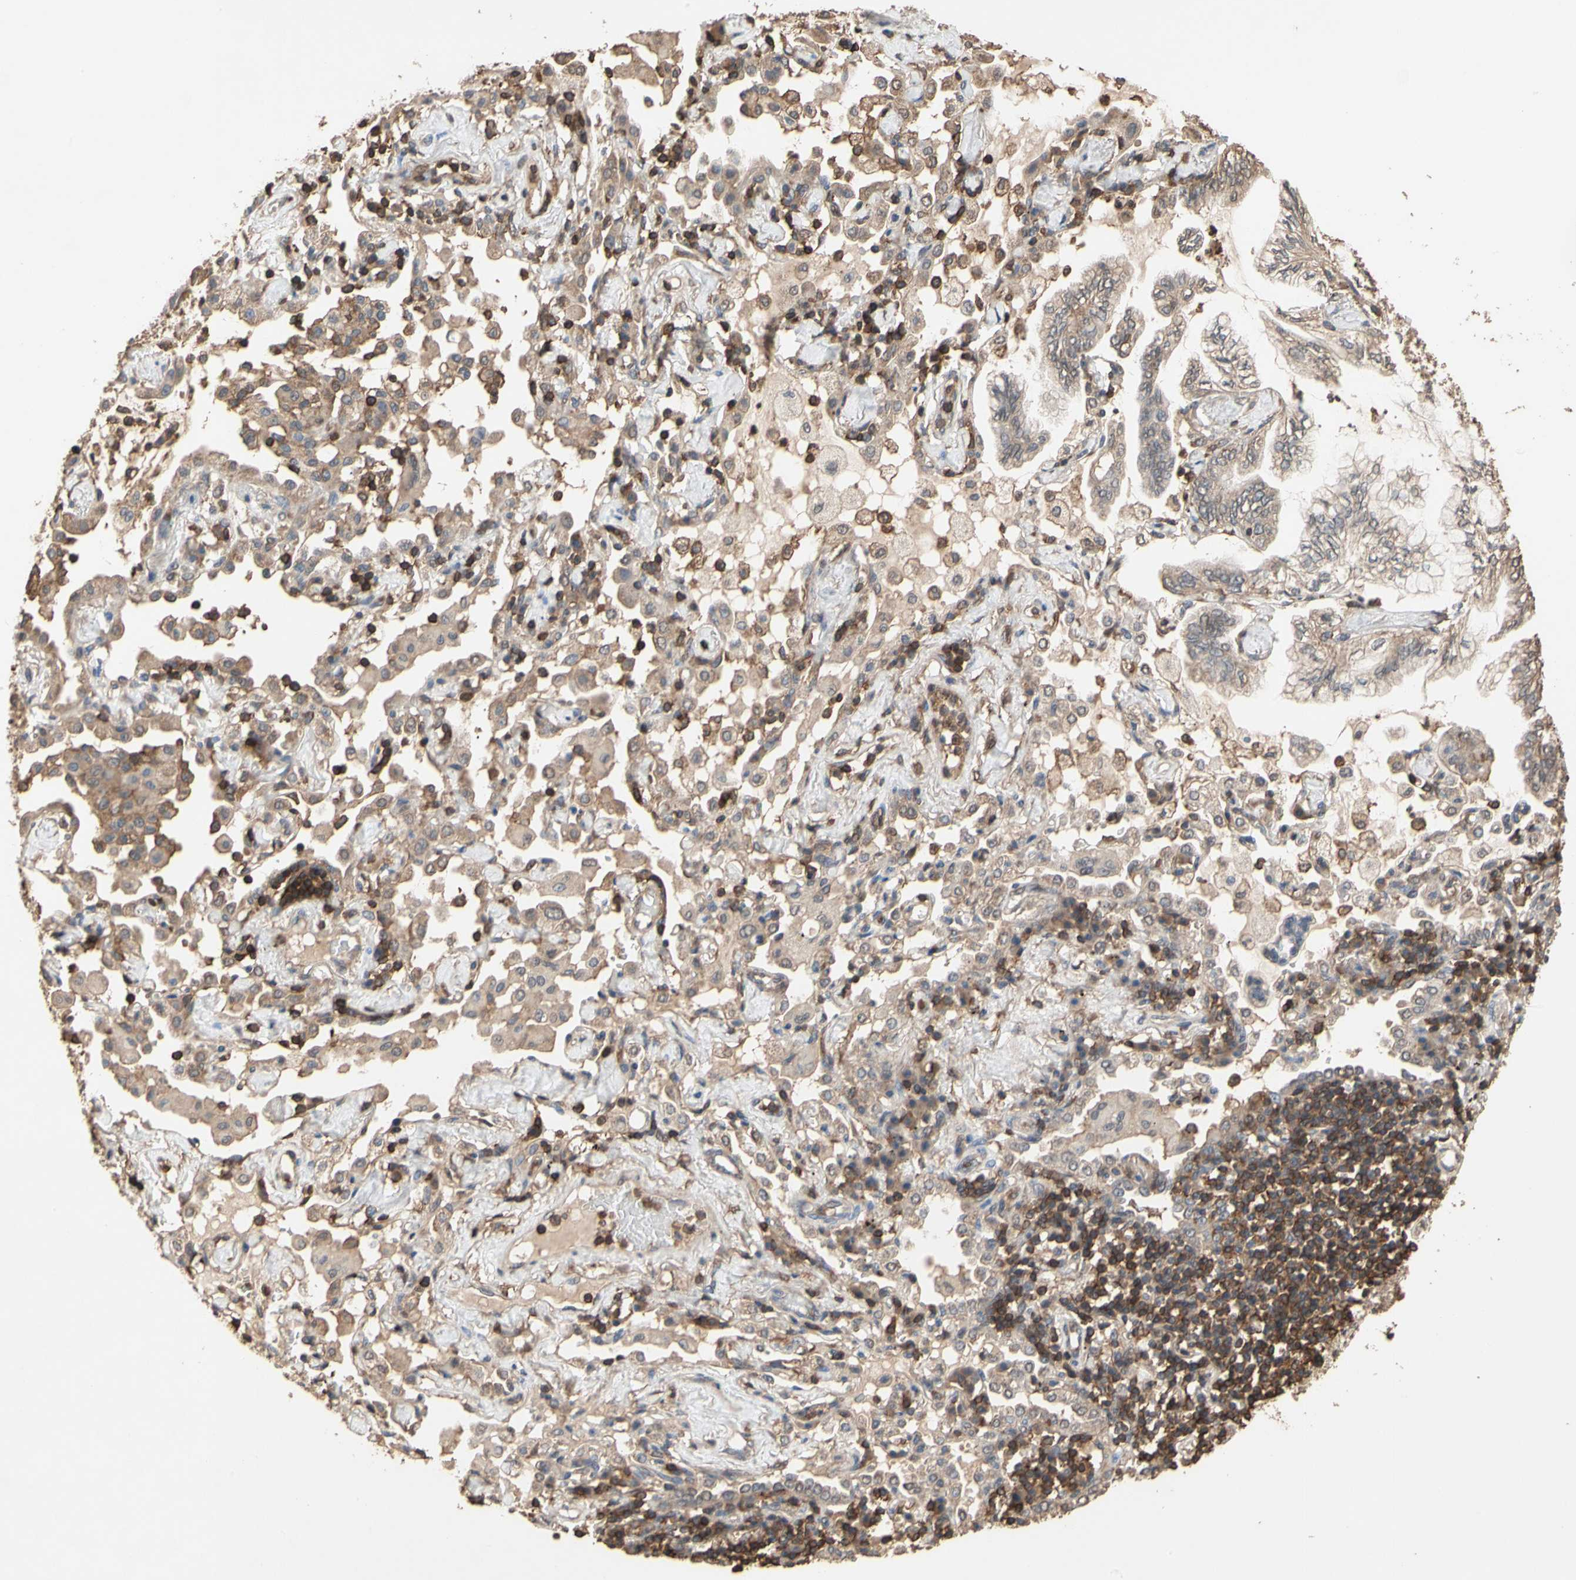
{"staining": {"intensity": "weak", "quantity": ">75%", "location": "cytoplasmic/membranous"}, "tissue": "lung cancer", "cell_type": "Tumor cells", "image_type": "cancer", "snomed": [{"axis": "morphology", "description": "Normal tissue, NOS"}, {"axis": "morphology", "description": "Adenocarcinoma, NOS"}, {"axis": "topography", "description": "Bronchus"}, {"axis": "topography", "description": "Lung"}], "caption": "DAB immunohistochemical staining of adenocarcinoma (lung) demonstrates weak cytoplasmic/membranous protein staining in about >75% of tumor cells.", "gene": "MAP3K10", "patient": {"sex": "female", "age": 70}}